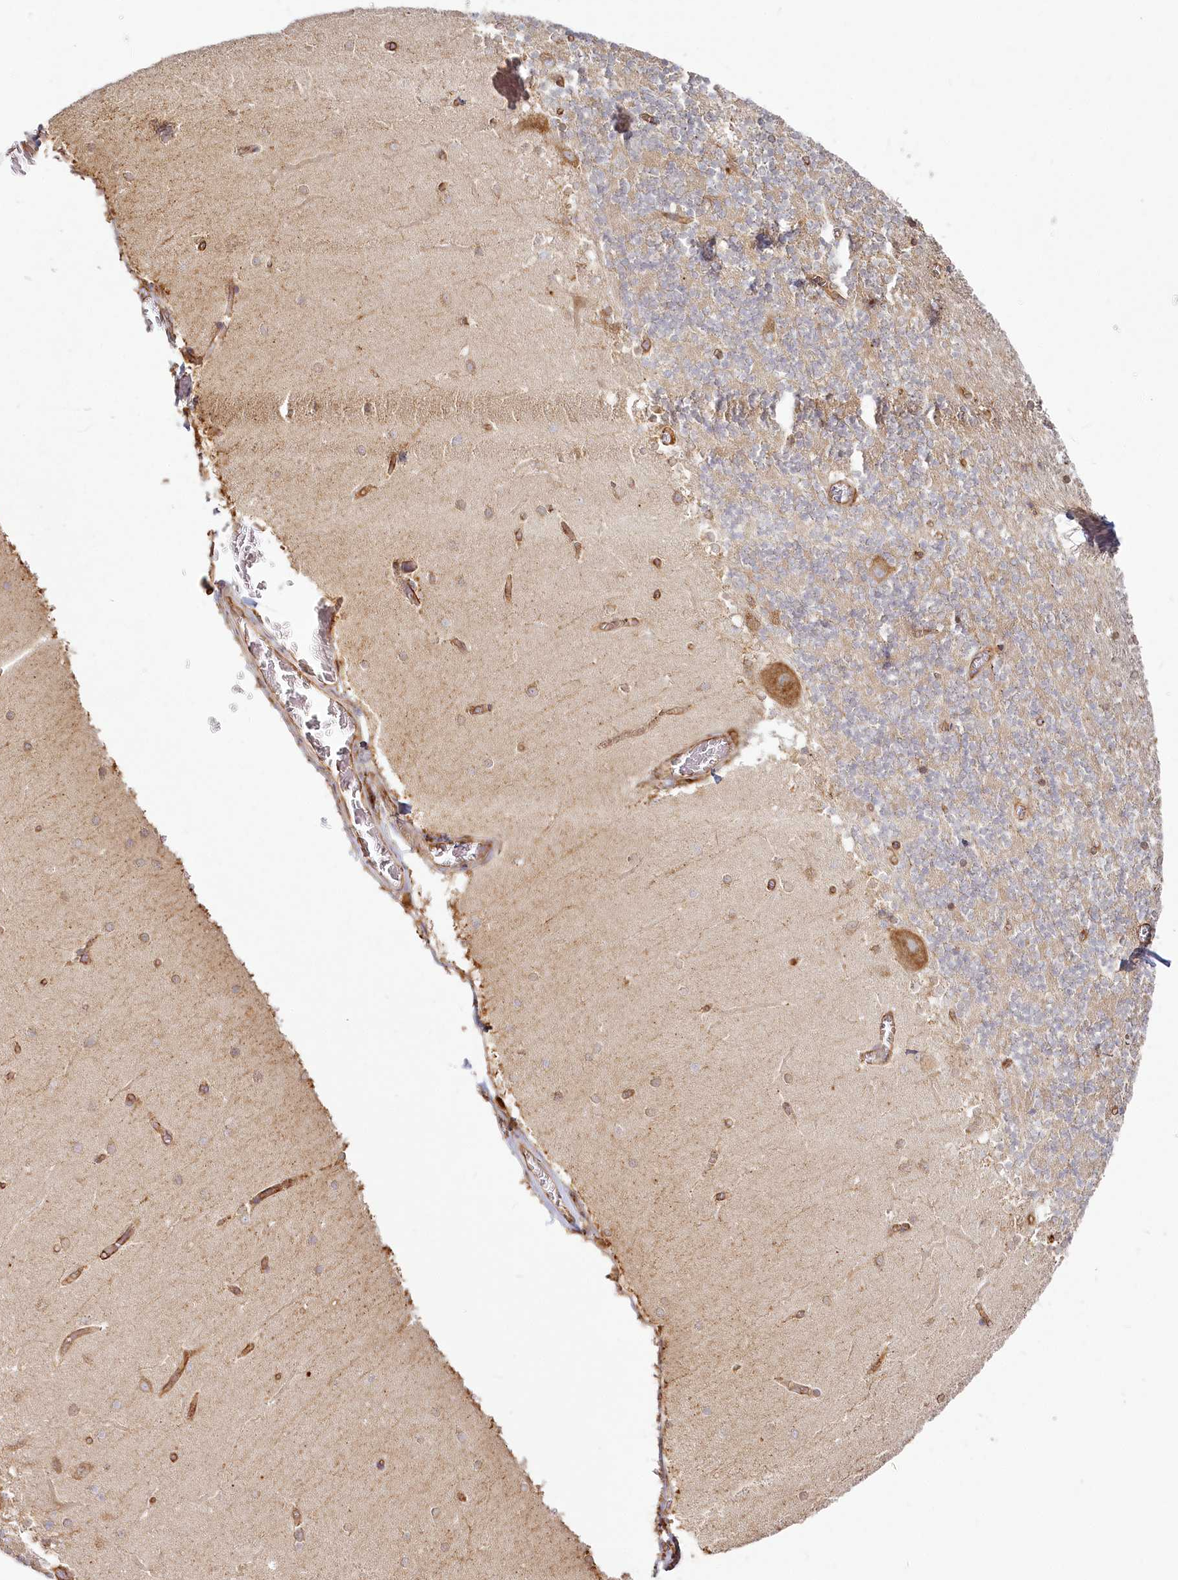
{"staining": {"intensity": "moderate", "quantity": "25%-75%", "location": "cytoplasmic/membranous"}, "tissue": "cerebellum", "cell_type": "Cells in granular layer", "image_type": "normal", "snomed": [{"axis": "morphology", "description": "Normal tissue, NOS"}, {"axis": "topography", "description": "Cerebellum"}], "caption": "Immunohistochemical staining of unremarkable human cerebellum reveals 25%-75% levels of moderate cytoplasmic/membranous protein staining in approximately 25%-75% of cells in granular layer. The staining was performed using DAB (3,3'-diaminobenzidine) to visualize the protein expression in brown, while the nuclei were stained in blue with hematoxylin (Magnification: 20x).", "gene": "HARS2", "patient": {"sex": "female", "age": 28}}